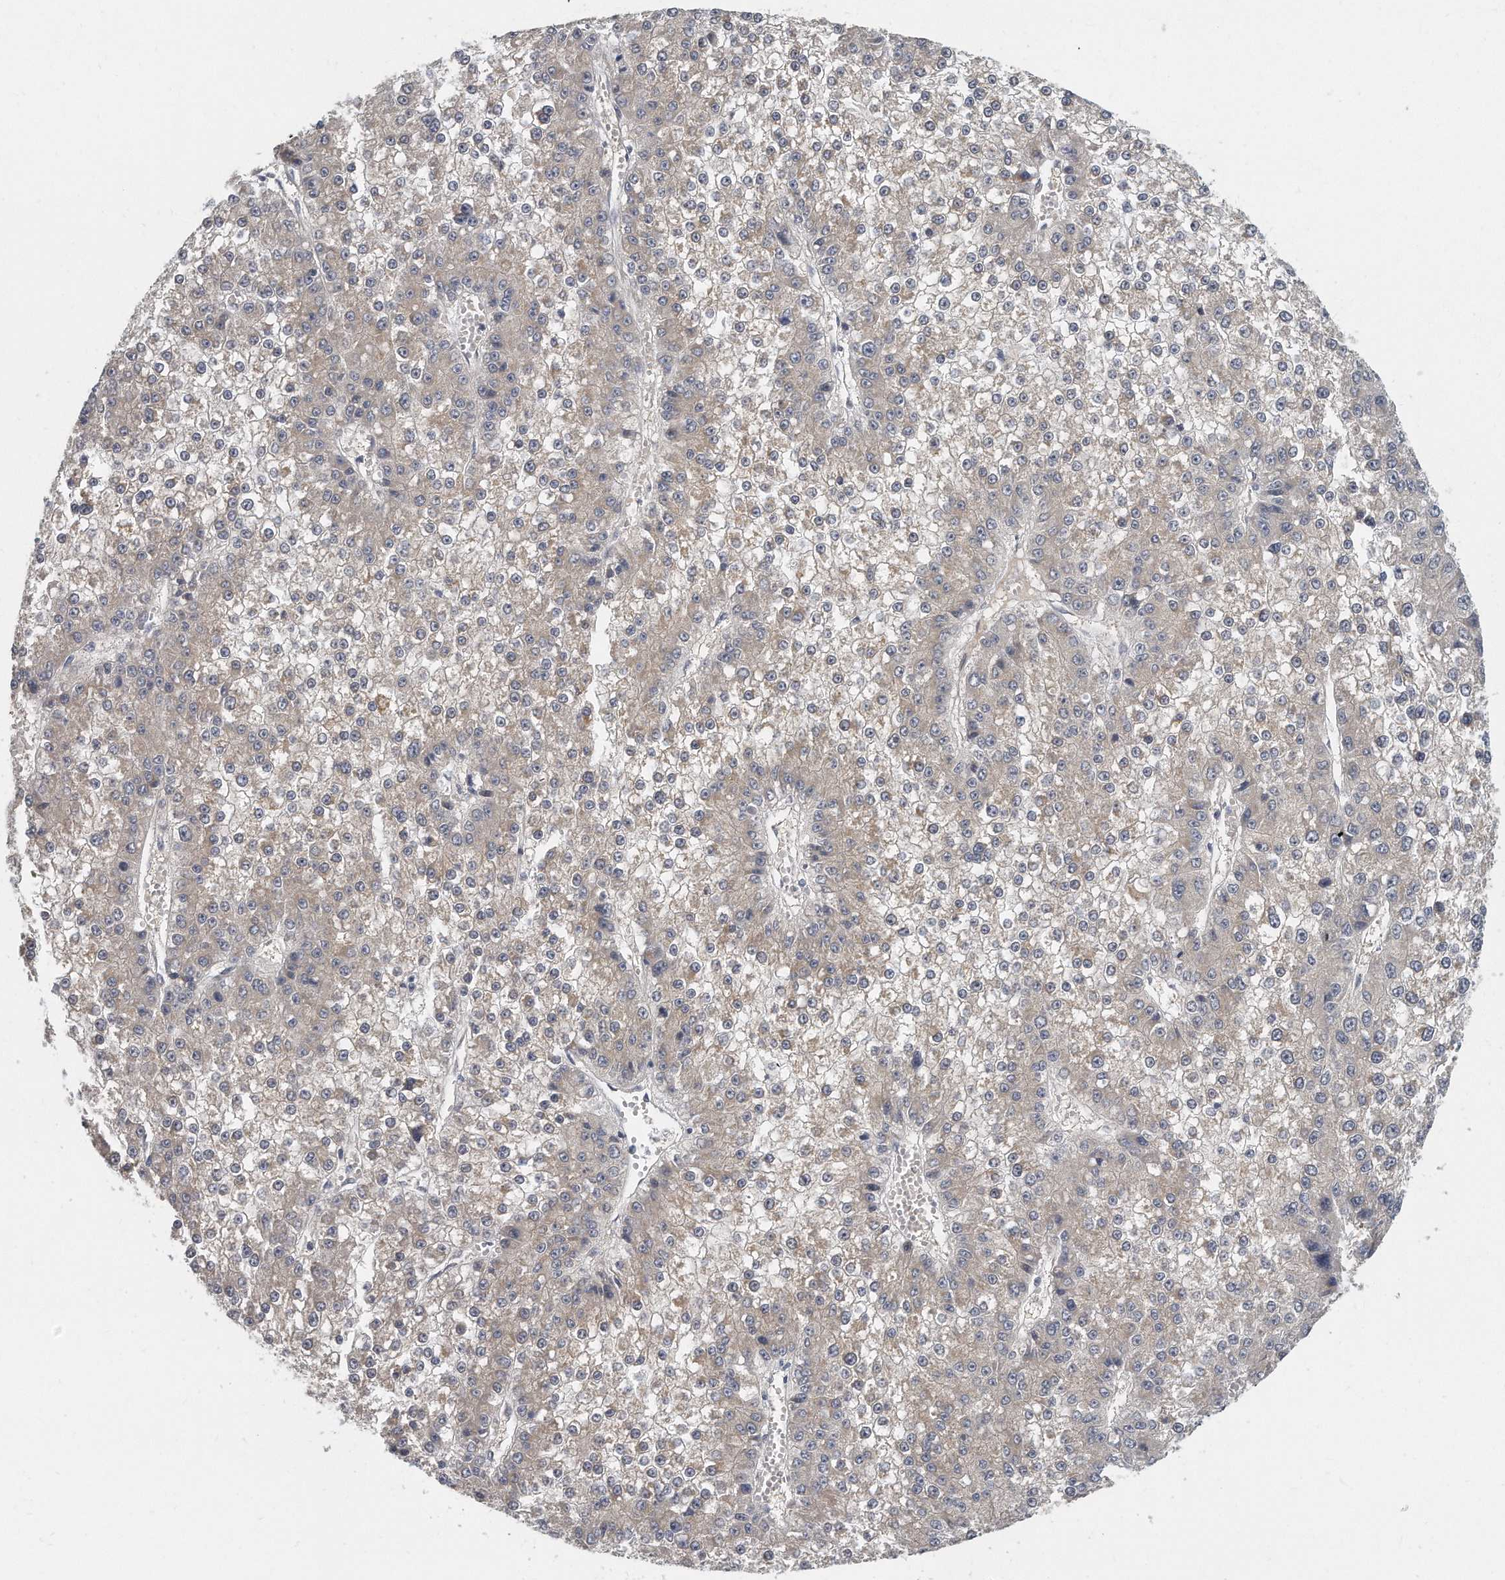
{"staining": {"intensity": "negative", "quantity": "none", "location": "none"}, "tissue": "liver cancer", "cell_type": "Tumor cells", "image_type": "cancer", "snomed": [{"axis": "morphology", "description": "Carcinoma, Hepatocellular, NOS"}, {"axis": "topography", "description": "Liver"}], "caption": "A micrograph of human liver cancer (hepatocellular carcinoma) is negative for staining in tumor cells. The staining was performed using DAB to visualize the protein expression in brown, while the nuclei were stained in blue with hematoxylin (Magnification: 20x).", "gene": "PLEKHA6", "patient": {"sex": "female", "age": 73}}